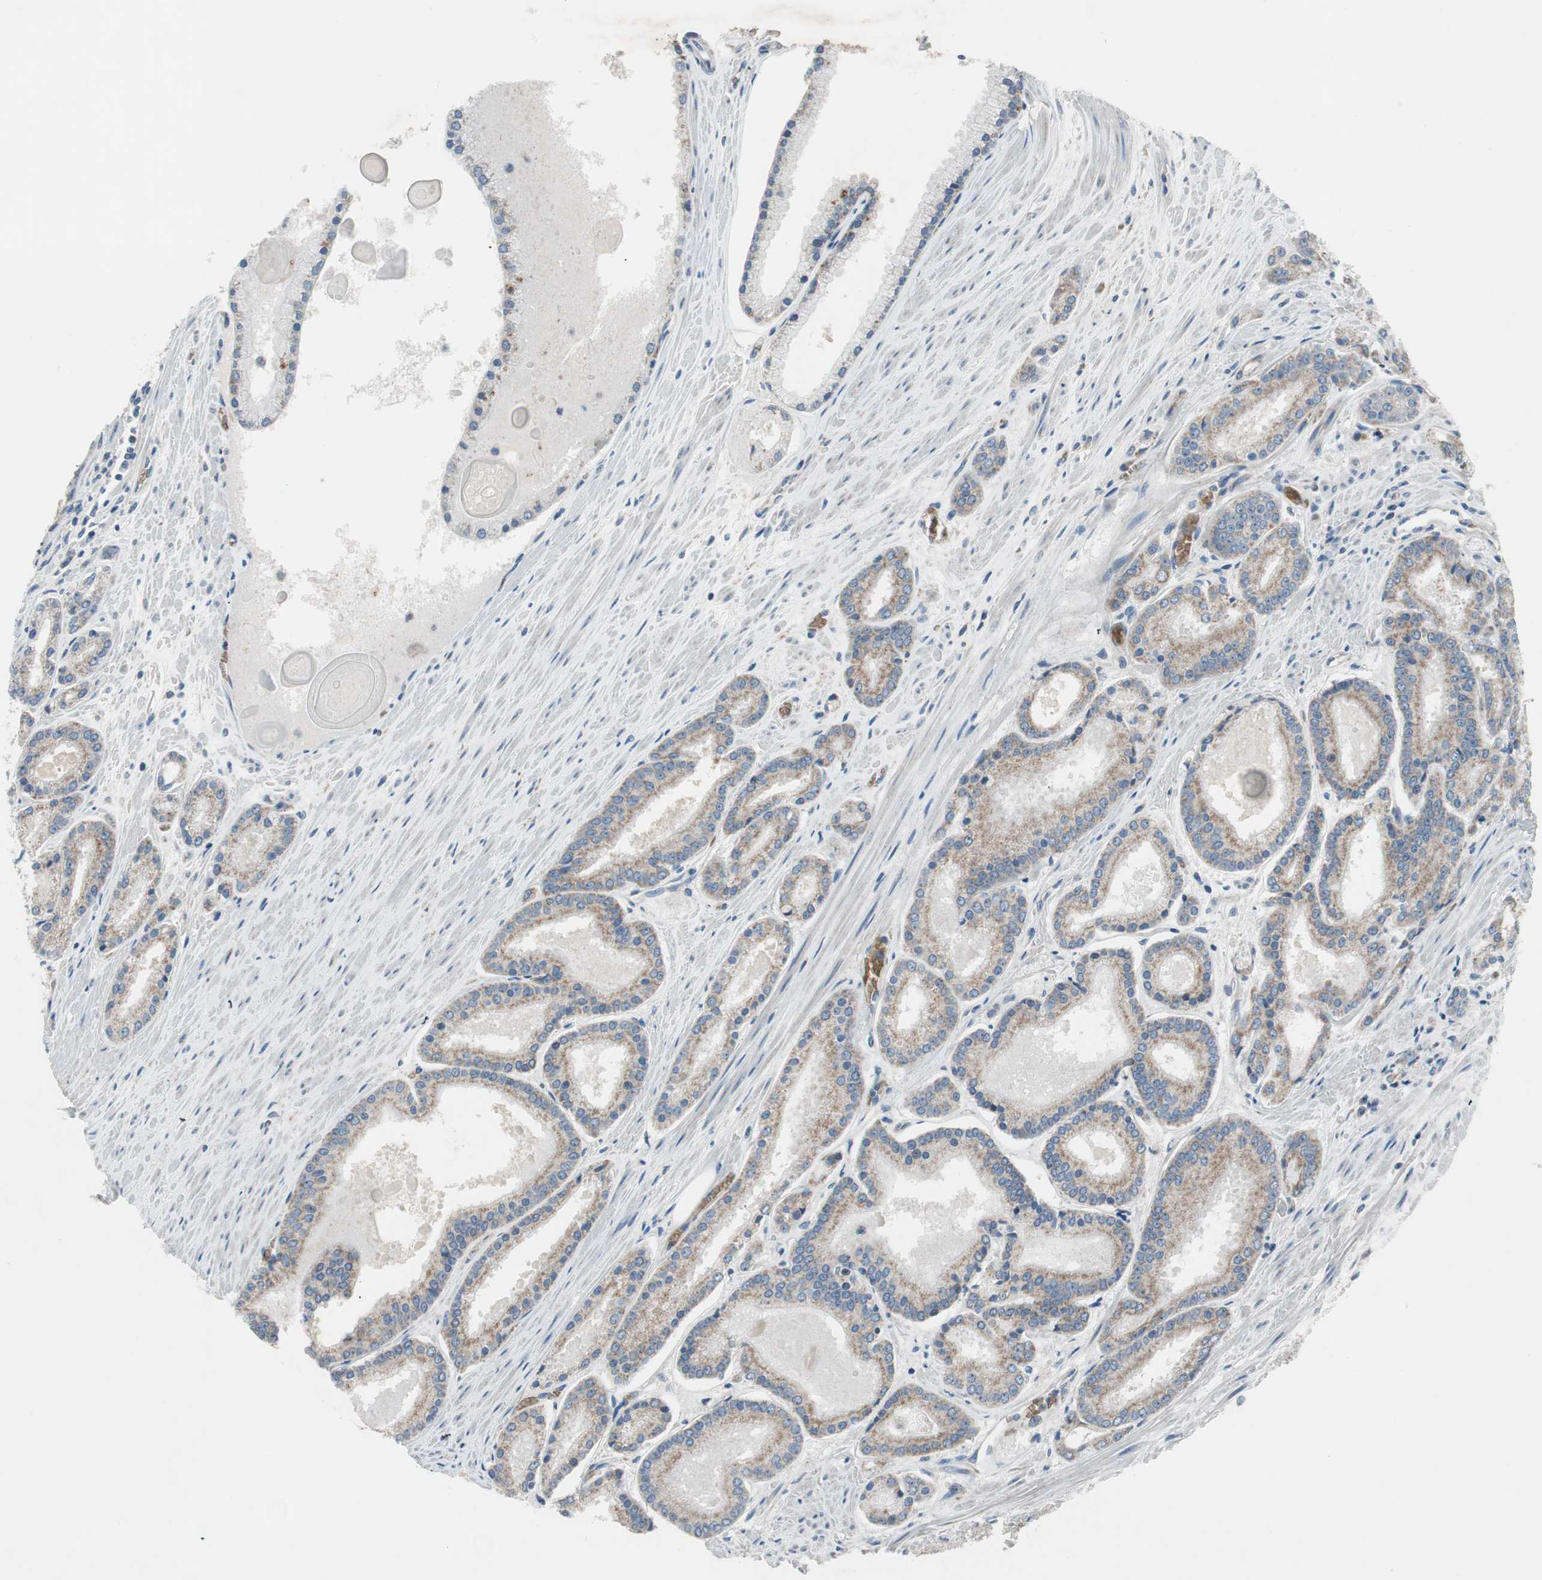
{"staining": {"intensity": "weak", "quantity": ">75%", "location": "cytoplasmic/membranous"}, "tissue": "prostate cancer", "cell_type": "Tumor cells", "image_type": "cancer", "snomed": [{"axis": "morphology", "description": "Adenocarcinoma, Low grade"}, {"axis": "topography", "description": "Prostate"}], "caption": "IHC micrograph of prostate low-grade adenocarcinoma stained for a protein (brown), which shows low levels of weak cytoplasmic/membranous staining in approximately >75% of tumor cells.", "gene": "GYPC", "patient": {"sex": "male", "age": 59}}